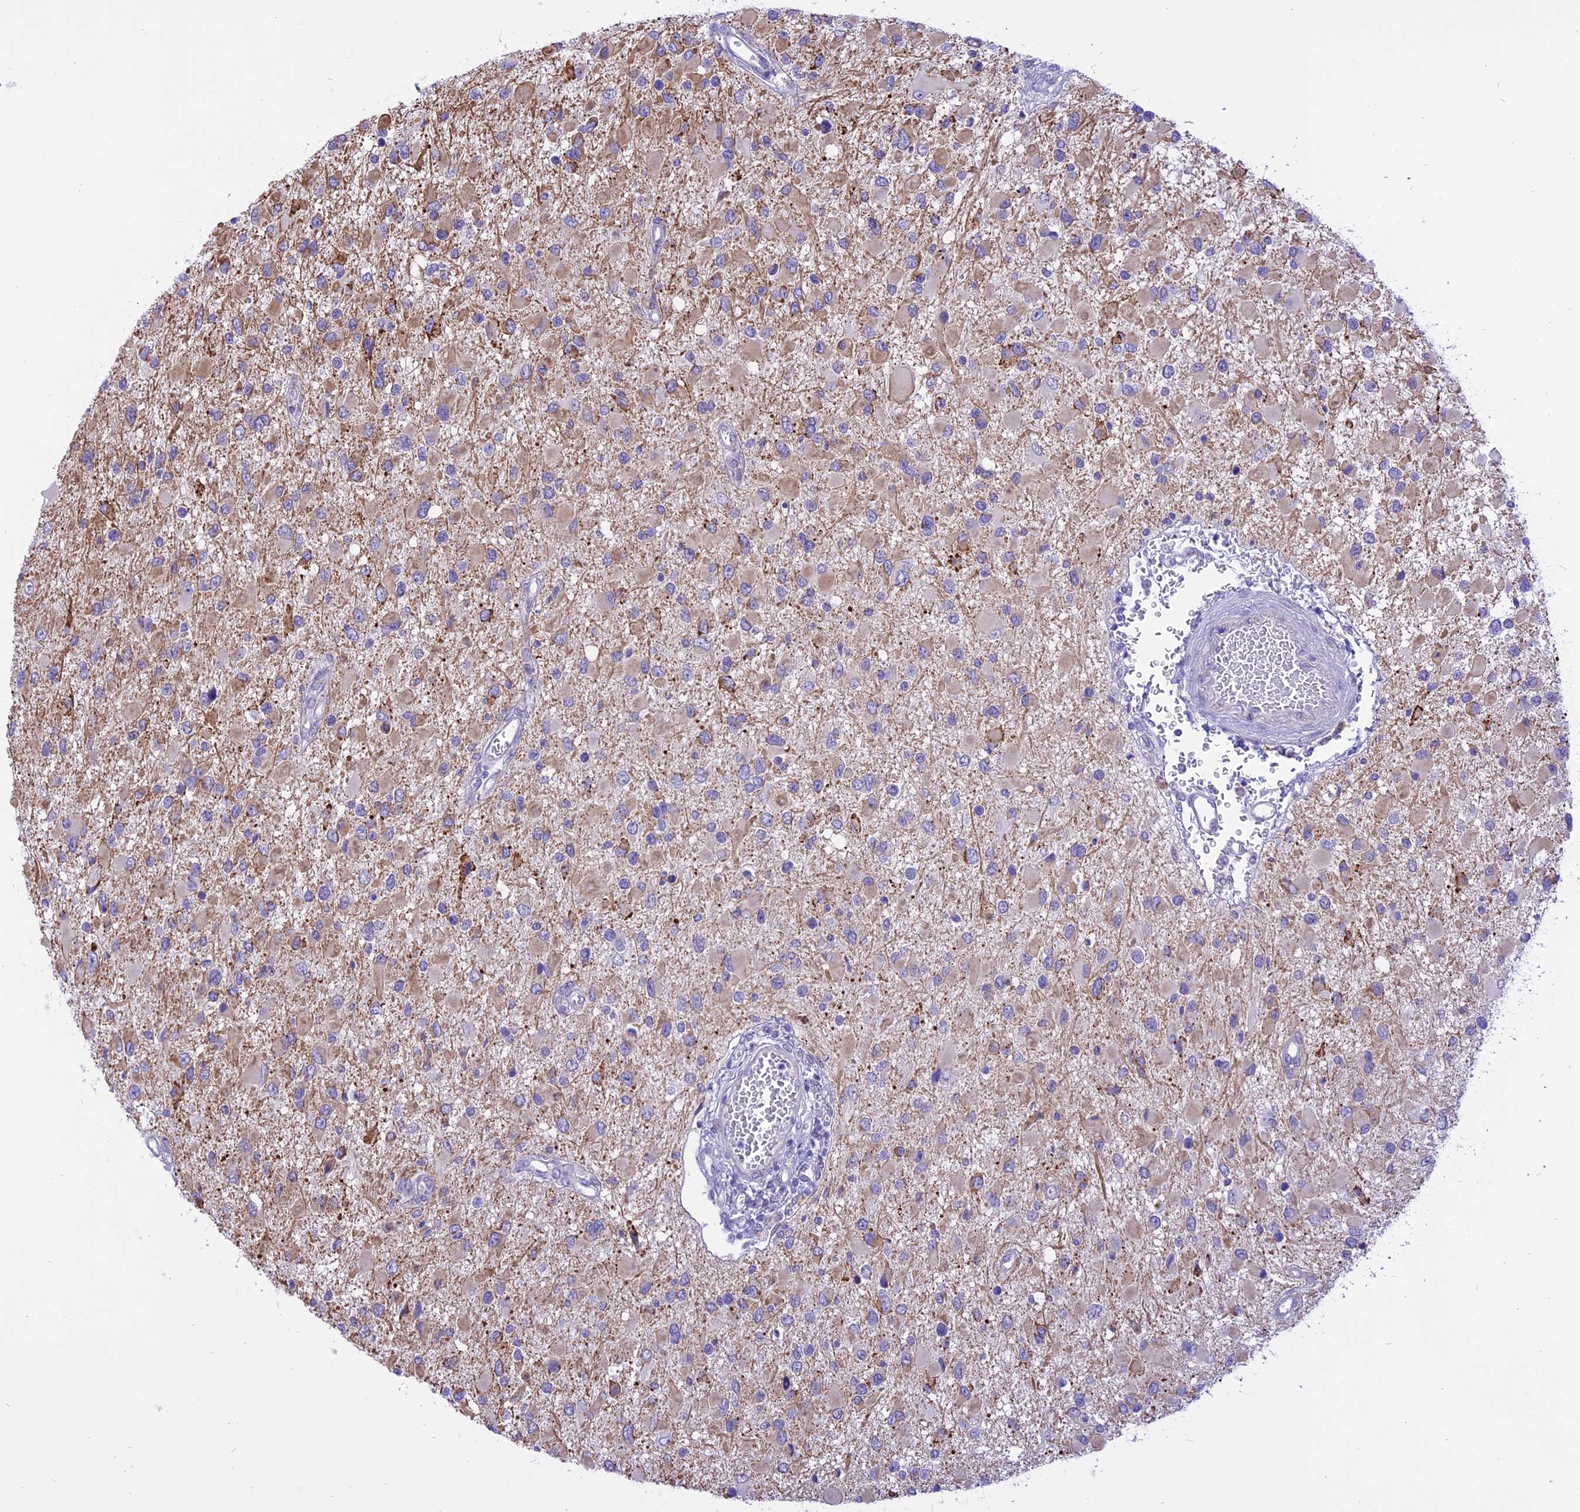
{"staining": {"intensity": "moderate", "quantity": "<25%", "location": "cytoplasmic/membranous"}, "tissue": "glioma", "cell_type": "Tumor cells", "image_type": "cancer", "snomed": [{"axis": "morphology", "description": "Glioma, malignant, High grade"}, {"axis": "topography", "description": "Brain"}], "caption": "This image displays high-grade glioma (malignant) stained with immunohistochemistry to label a protein in brown. The cytoplasmic/membranous of tumor cells show moderate positivity for the protein. Nuclei are counter-stained blue.", "gene": "ARMCX6", "patient": {"sex": "male", "age": 53}}